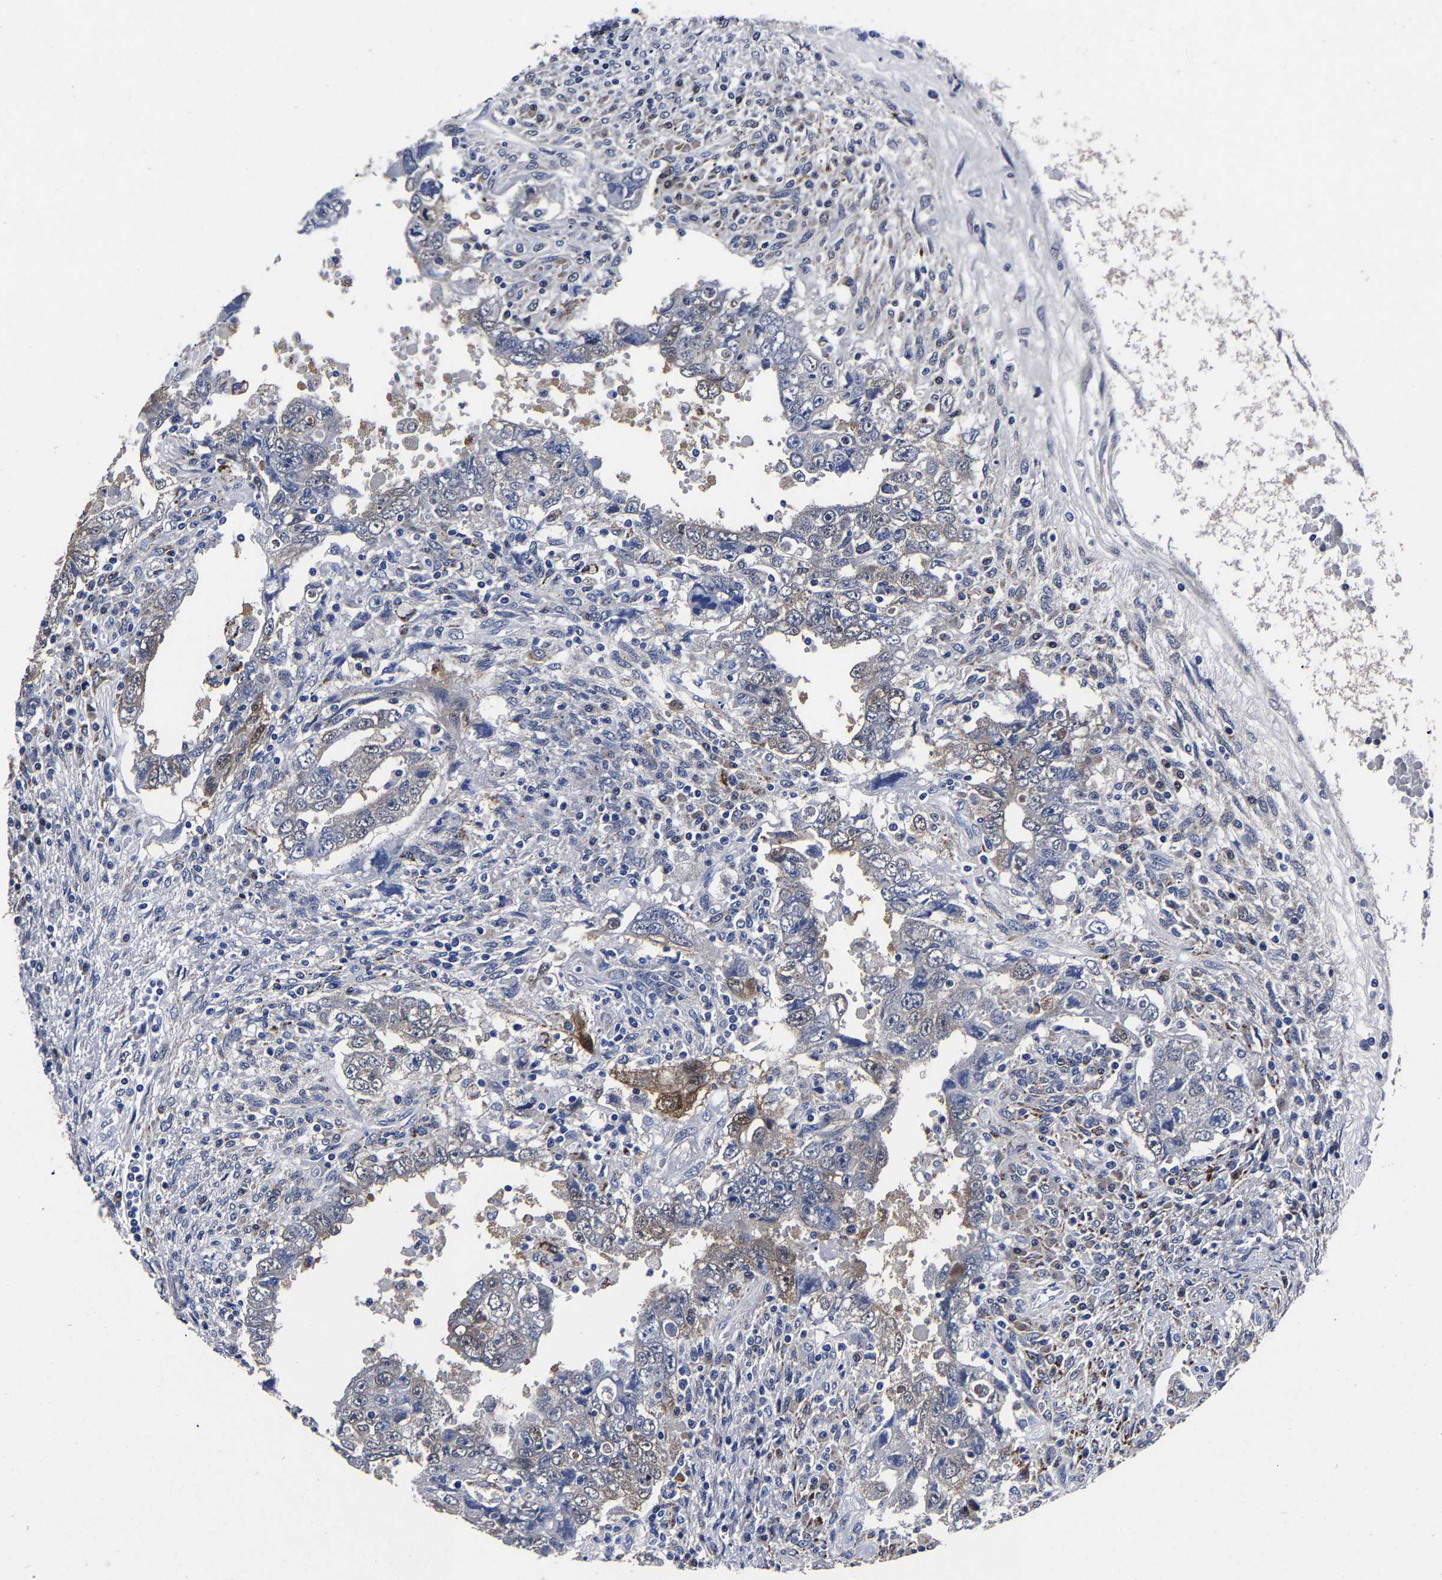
{"staining": {"intensity": "negative", "quantity": "none", "location": "none"}, "tissue": "testis cancer", "cell_type": "Tumor cells", "image_type": "cancer", "snomed": [{"axis": "morphology", "description": "Carcinoma, Embryonal, NOS"}, {"axis": "topography", "description": "Testis"}], "caption": "The IHC image has no significant expression in tumor cells of testis embryonal carcinoma tissue.", "gene": "PSPH", "patient": {"sex": "male", "age": 26}}